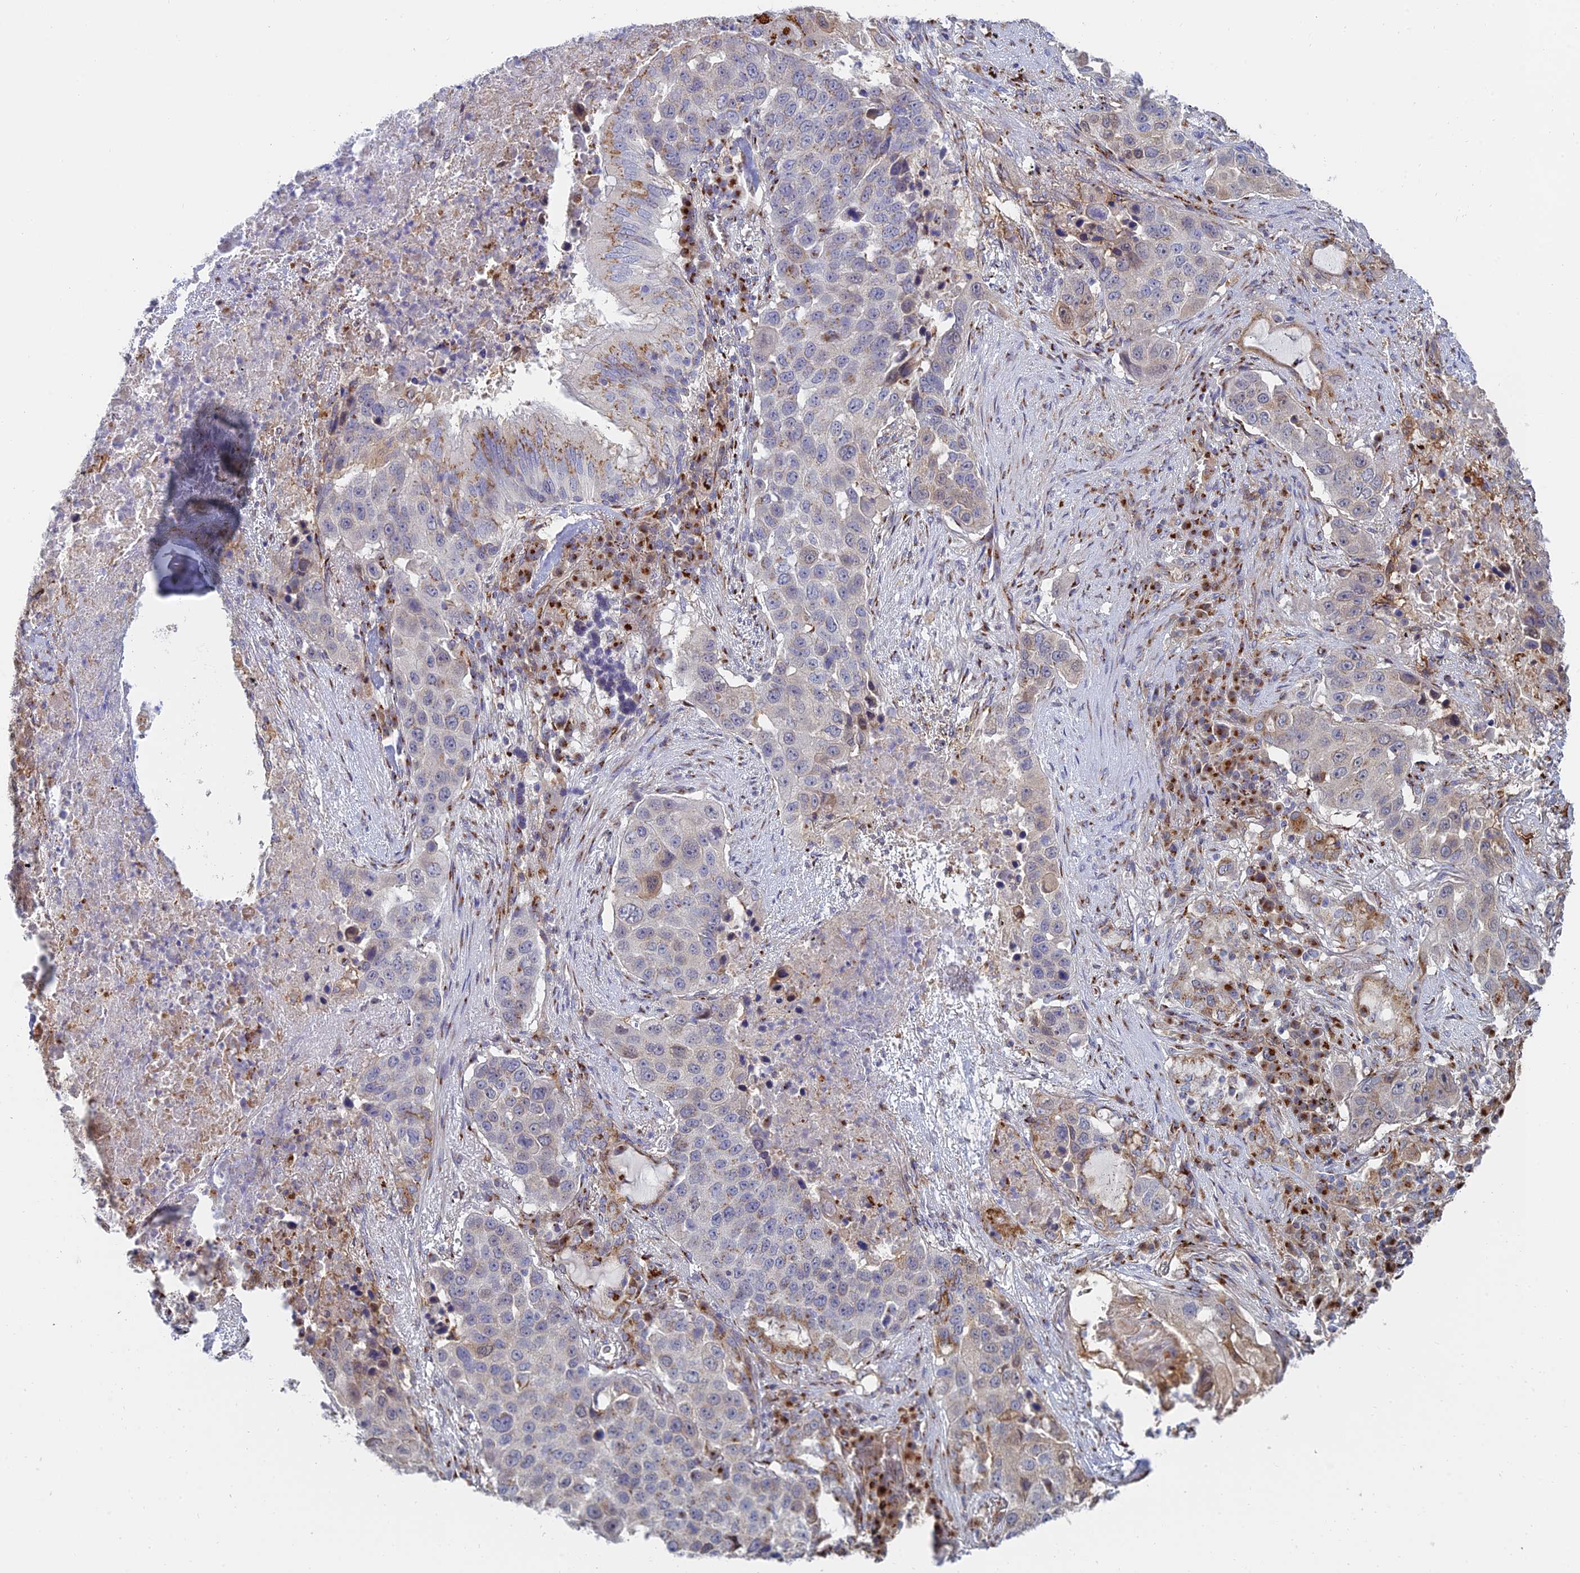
{"staining": {"intensity": "moderate", "quantity": "<25%", "location": "cytoplasmic/membranous"}, "tissue": "lung cancer", "cell_type": "Tumor cells", "image_type": "cancer", "snomed": [{"axis": "morphology", "description": "Squamous cell carcinoma, NOS"}, {"axis": "topography", "description": "Lung"}], "caption": "Protein staining by immunohistochemistry (IHC) demonstrates moderate cytoplasmic/membranous expression in about <25% of tumor cells in lung squamous cell carcinoma.", "gene": "HS2ST1", "patient": {"sex": "female", "age": 63}}